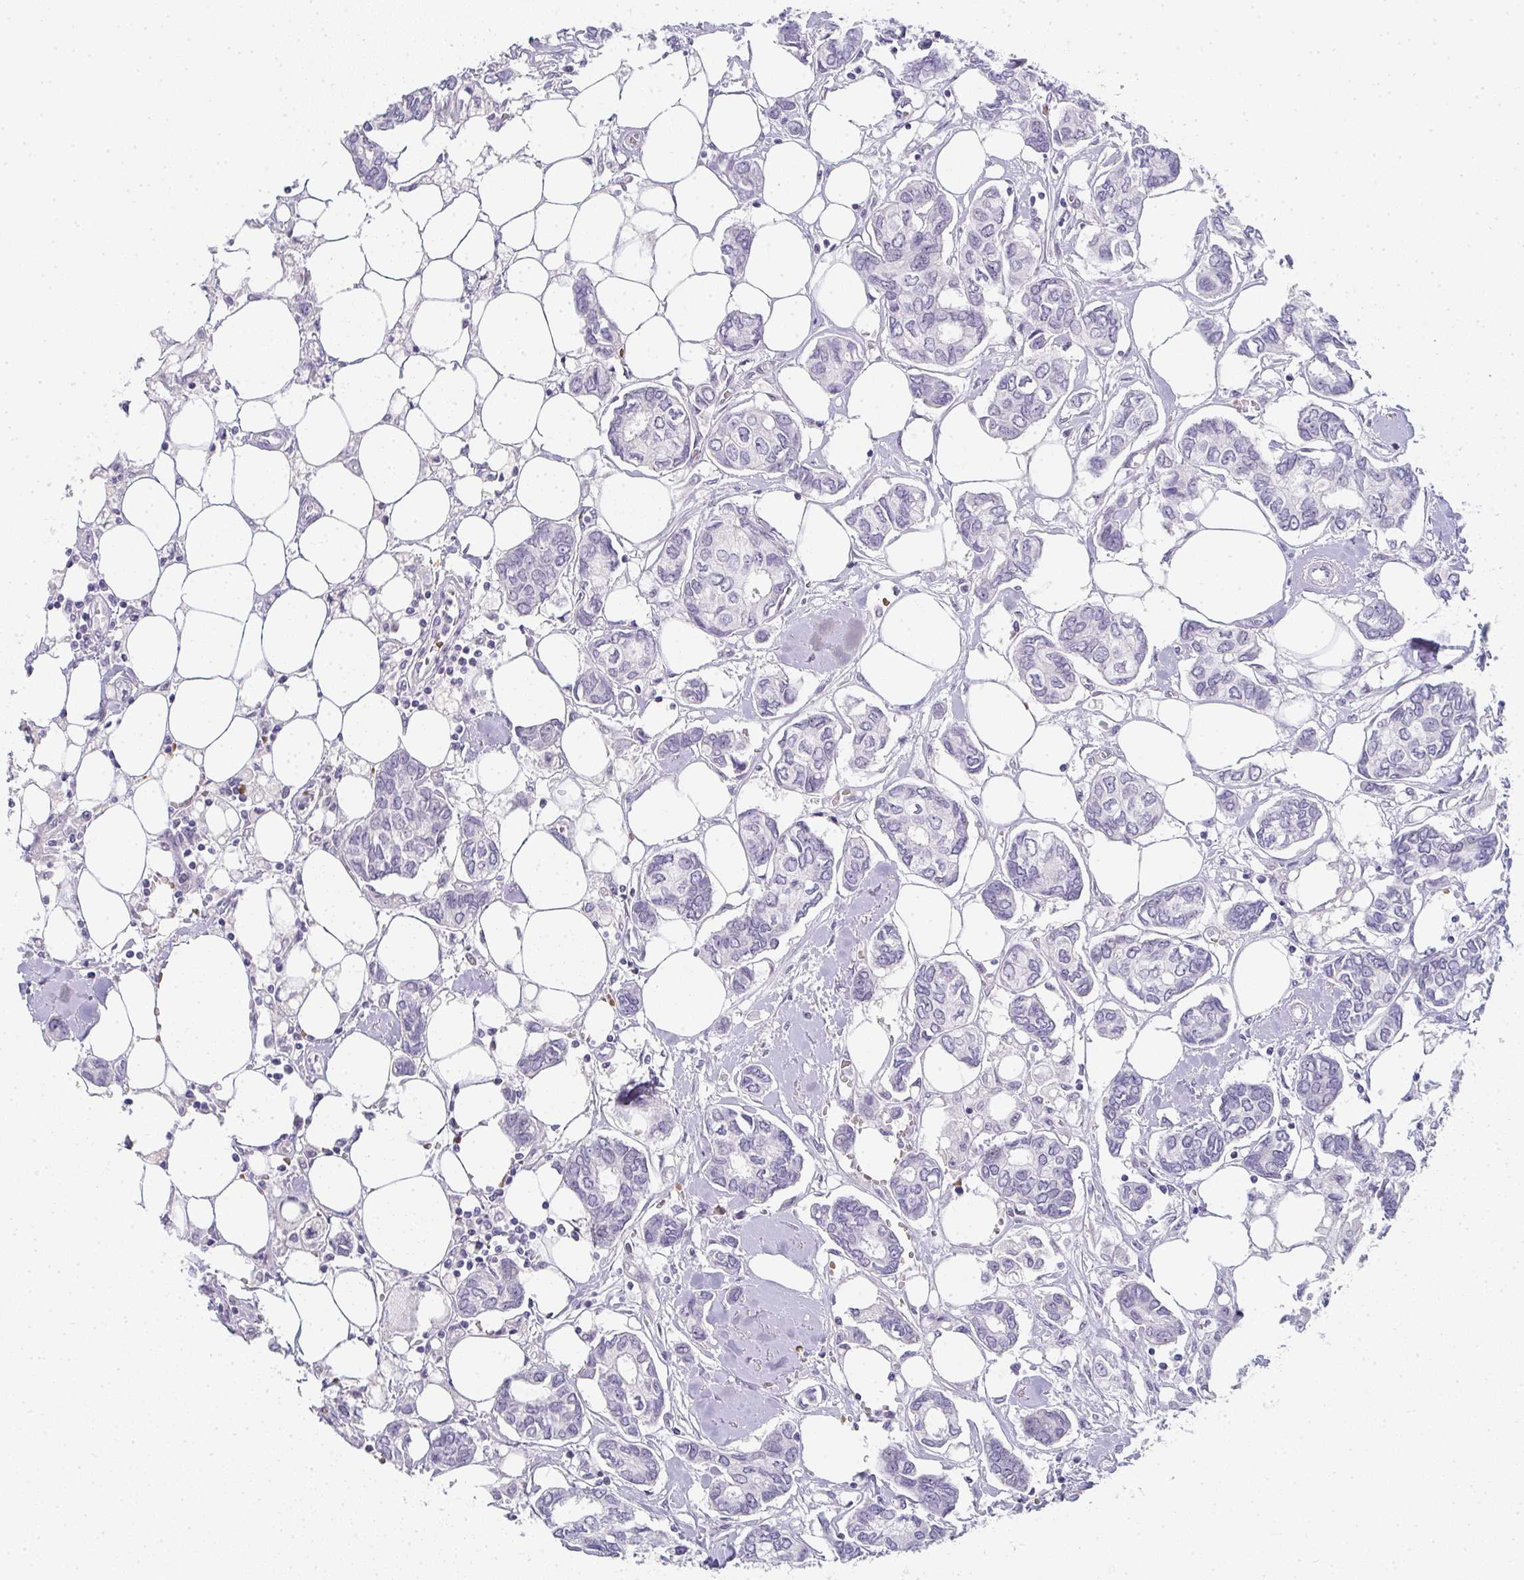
{"staining": {"intensity": "negative", "quantity": "none", "location": "none"}, "tissue": "breast cancer", "cell_type": "Tumor cells", "image_type": "cancer", "snomed": [{"axis": "morphology", "description": "Duct carcinoma"}, {"axis": "topography", "description": "Breast"}], "caption": "Histopathology image shows no protein expression in tumor cells of infiltrating ductal carcinoma (breast) tissue.", "gene": "NEU2", "patient": {"sex": "female", "age": 73}}